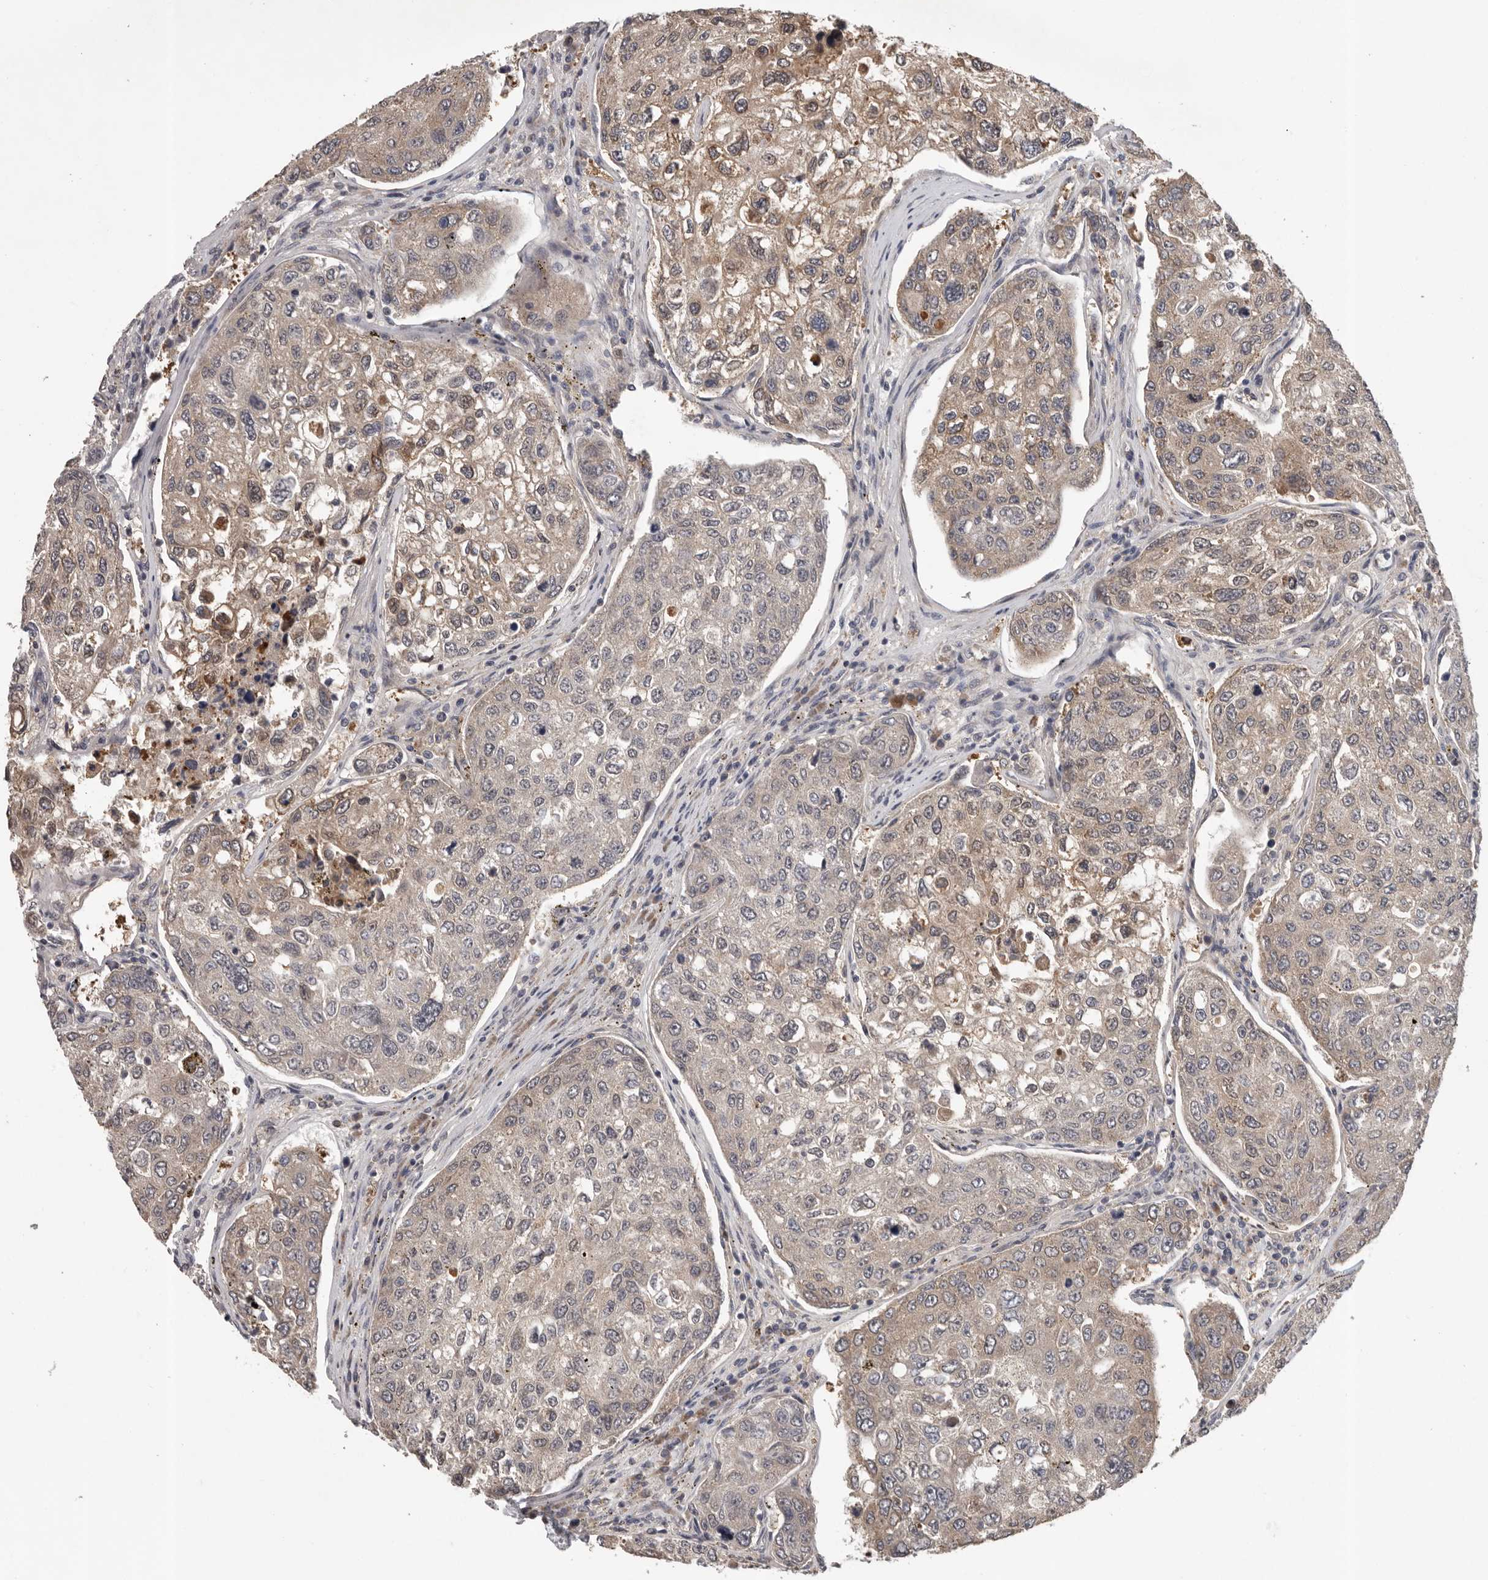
{"staining": {"intensity": "moderate", "quantity": ">75%", "location": "cytoplasmic/membranous"}, "tissue": "urothelial cancer", "cell_type": "Tumor cells", "image_type": "cancer", "snomed": [{"axis": "morphology", "description": "Urothelial carcinoma, High grade"}, {"axis": "topography", "description": "Lymph node"}, {"axis": "topography", "description": "Urinary bladder"}], "caption": "High-power microscopy captured an immunohistochemistry (IHC) photomicrograph of urothelial carcinoma (high-grade), revealing moderate cytoplasmic/membranous positivity in approximately >75% of tumor cells.", "gene": "RALGPS2", "patient": {"sex": "male", "age": 51}}